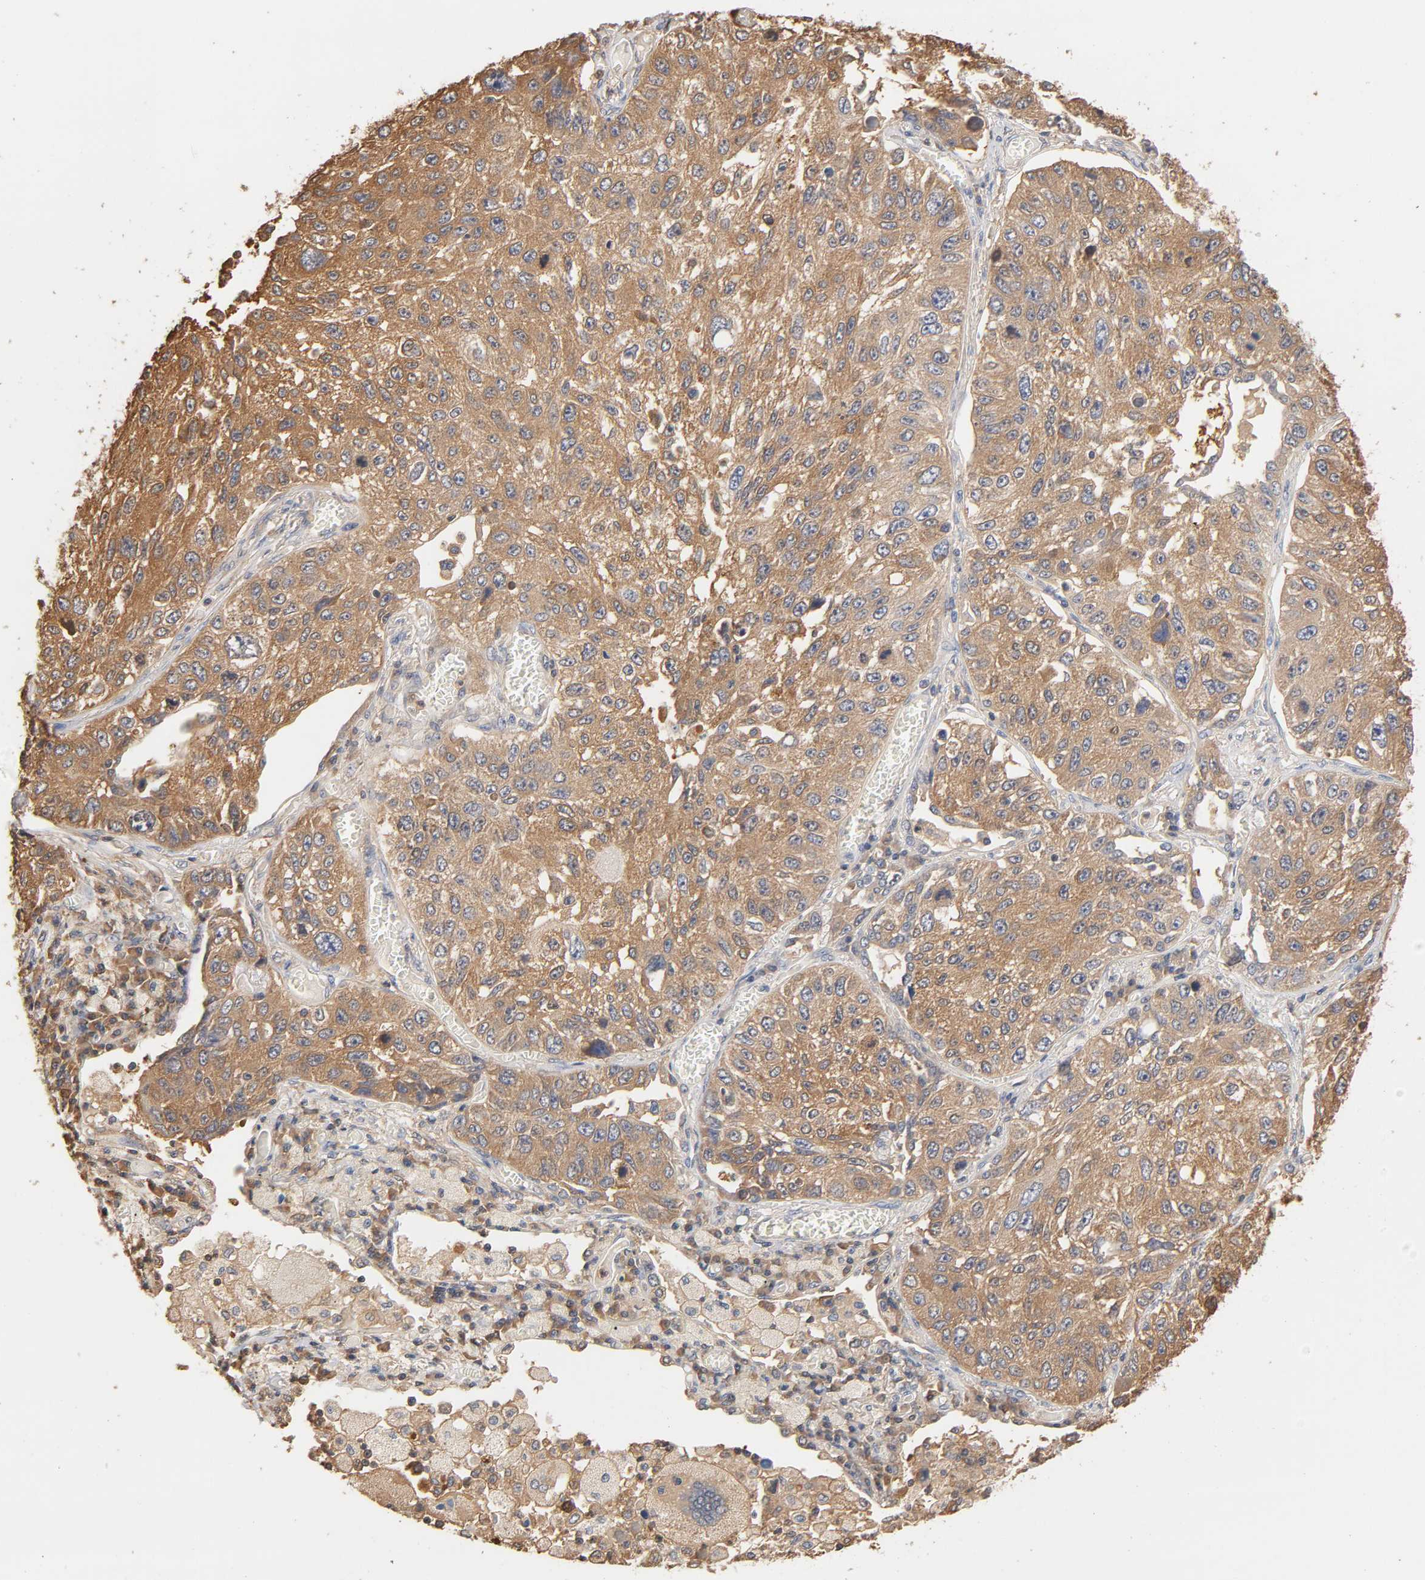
{"staining": {"intensity": "moderate", "quantity": ">75%", "location": "cytoplasmic/membranous"}, "tissue": "lung cancer", "cell_type": "Tumor cells", "image_type": "cancer", "snomed": [{"axis": "morphology", "description": "Squamous cell carcinoma, NOS"}, {"axis": "topography", "description": "Lung"}], "caption": "The micrograph reveals staining of lung squamous cell carcinoma, revealing moderate cytoplasmic/membranous protein staining (brown color) within tumor cells.", "gene": "ALDOA", "patient": {"sex": "male", "age": 71}}